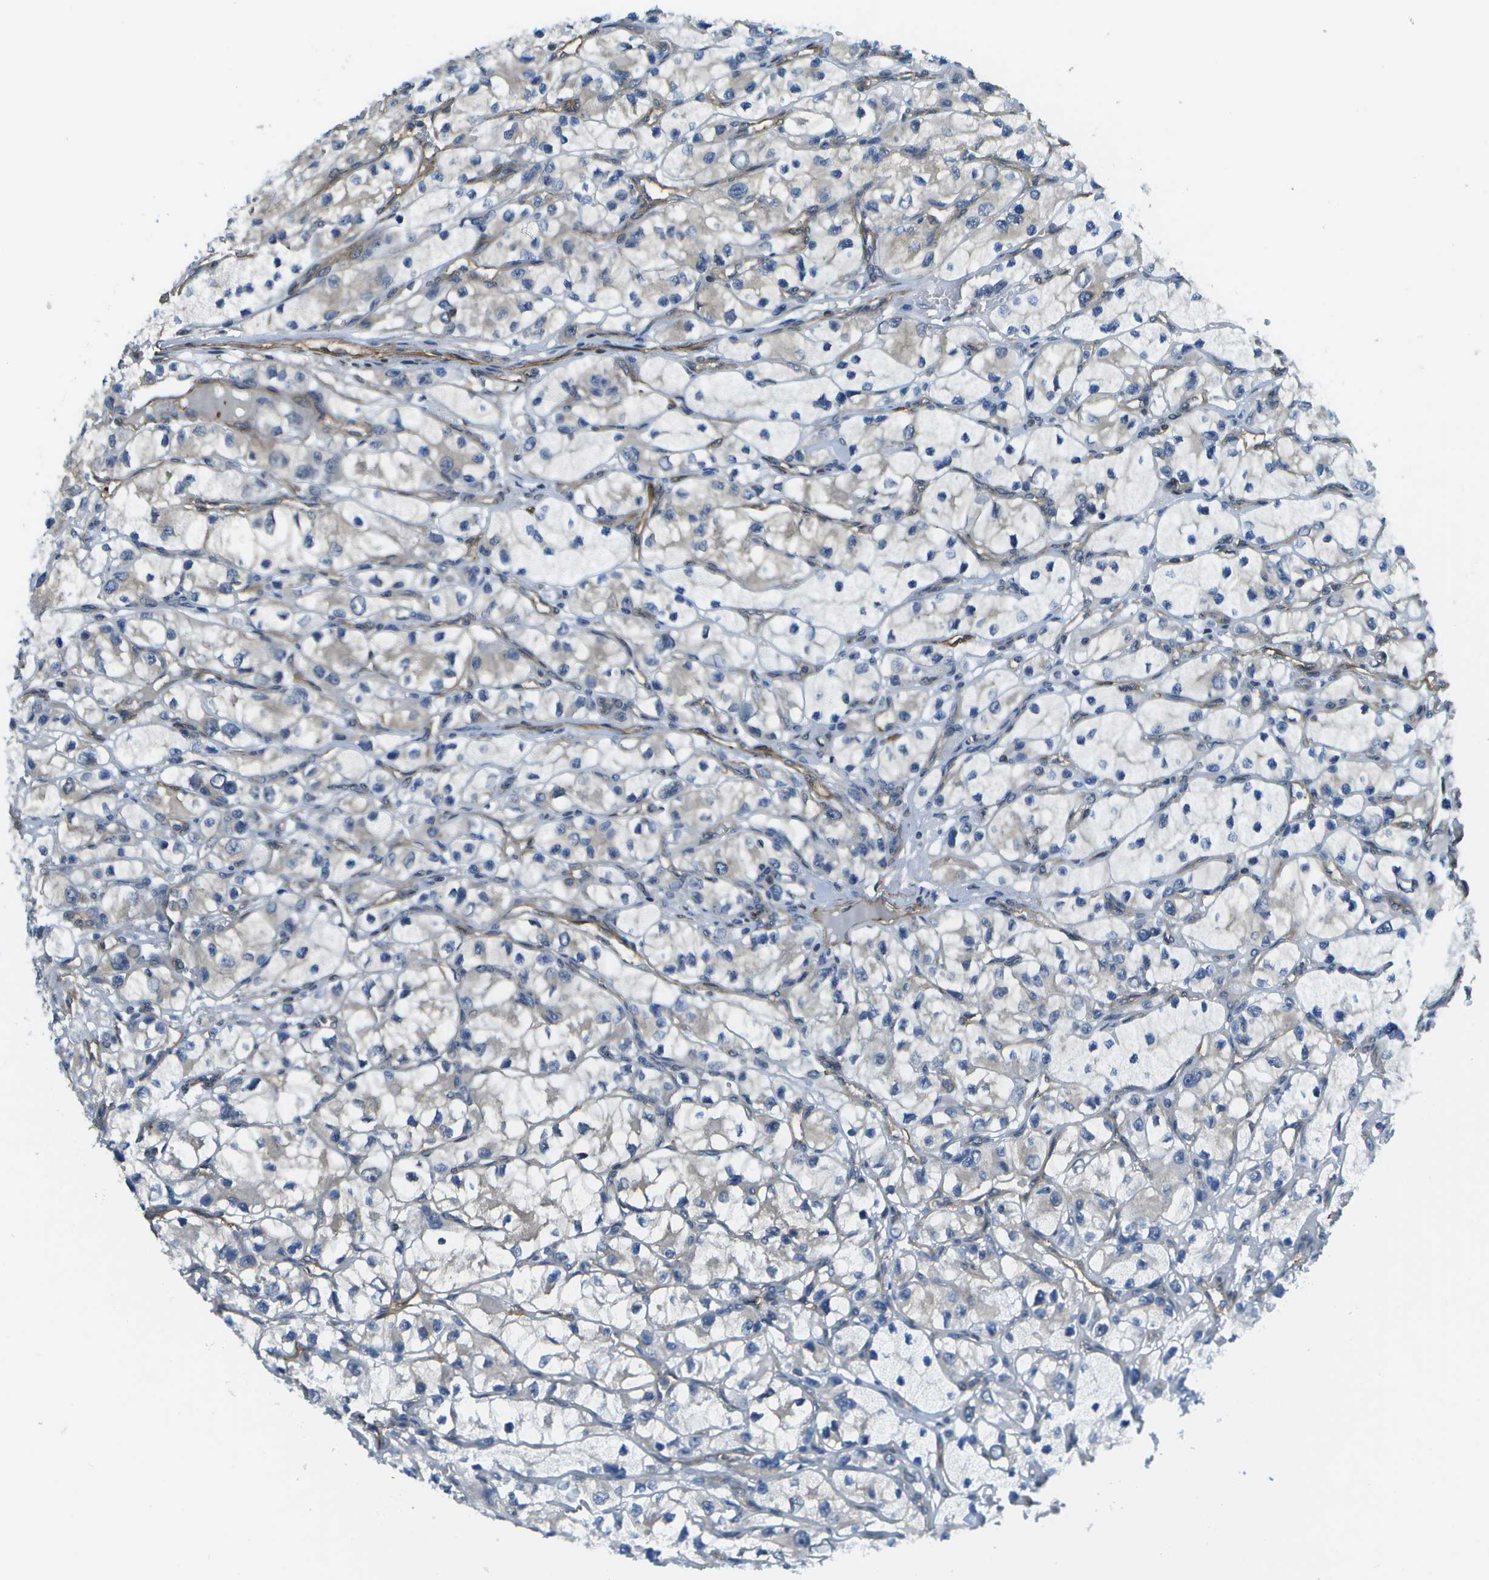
{"staining": {"intensity": "negative", "quantity": "none", "location": "none"}, "tissue": "renal cancer", "cell_type": "Tumor cells", "image_type": "cancer", "snomed": [{"axis": "morphology", "description": "Adenocarcinoma, NOS"}, {"axis": "topography", "description": "Kidney"}], "caption": "Immunohistochemical staining of human renal adenocarcinoma demonstrates no significant staining in tumor cells. (DAB immunohistochemistry (IHC), high magnification).", "gene": "KIAA0040", "patient": {"sex": "female", "age": 57}}